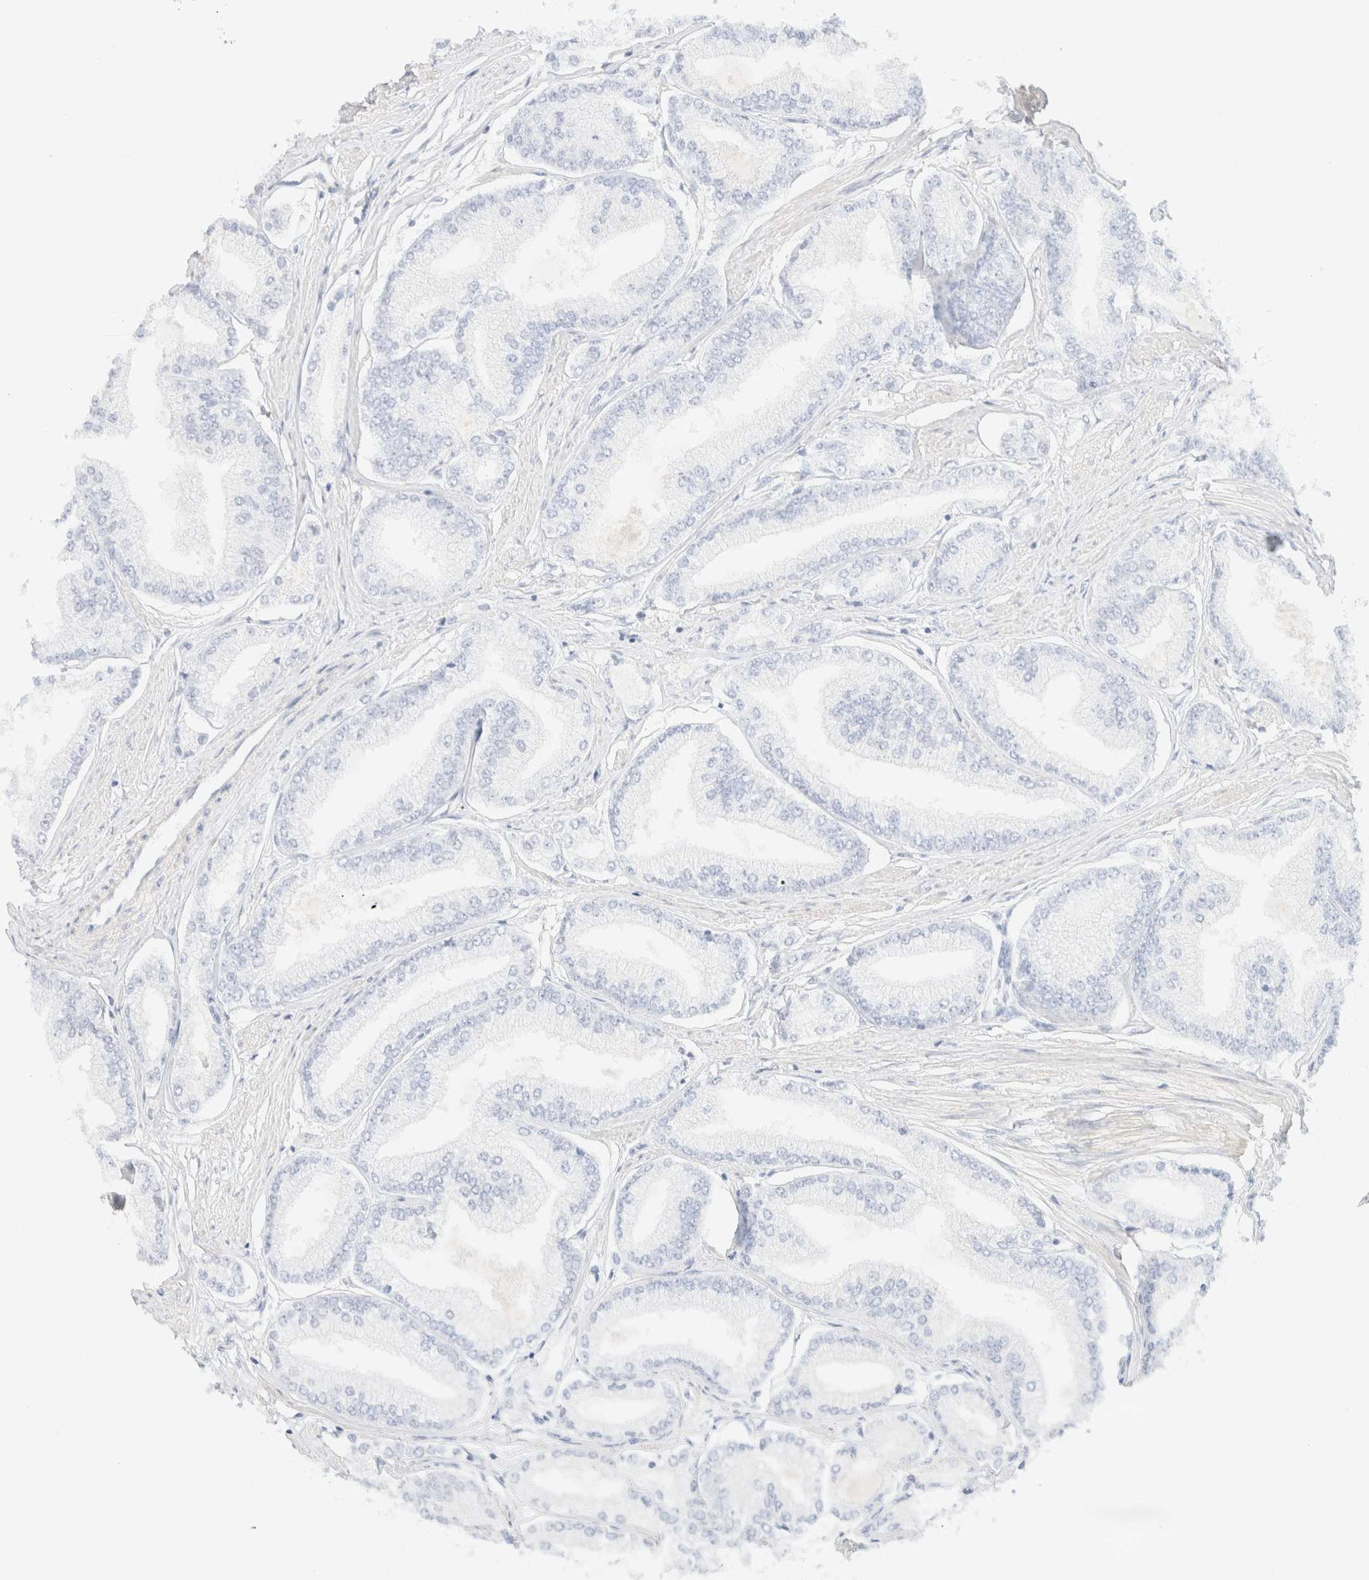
{"staining": {"intensity": "negative", "quantity": "none", "location": "none"}, "tissue": "prostate cancer", "cell_type": "Tumor cells", "image_type": "cancer", "snomed": [{"axis": "morphology", "description": "Adenocarcinoma, Low grade"}, {"axis": "topography", "description": "Prostate"}], "caption": "High magnification brightfield microscopy of adenocarcinoma (low-grade) (prostate) stained with DAB (brown) and counterstained with hematoxylin (blue): tumor cells show no significant expression. (IHC, brightfield microscopy, high magnification).", "gene": "IKZF3", "patient": {"sex": "male", "age": 52}}